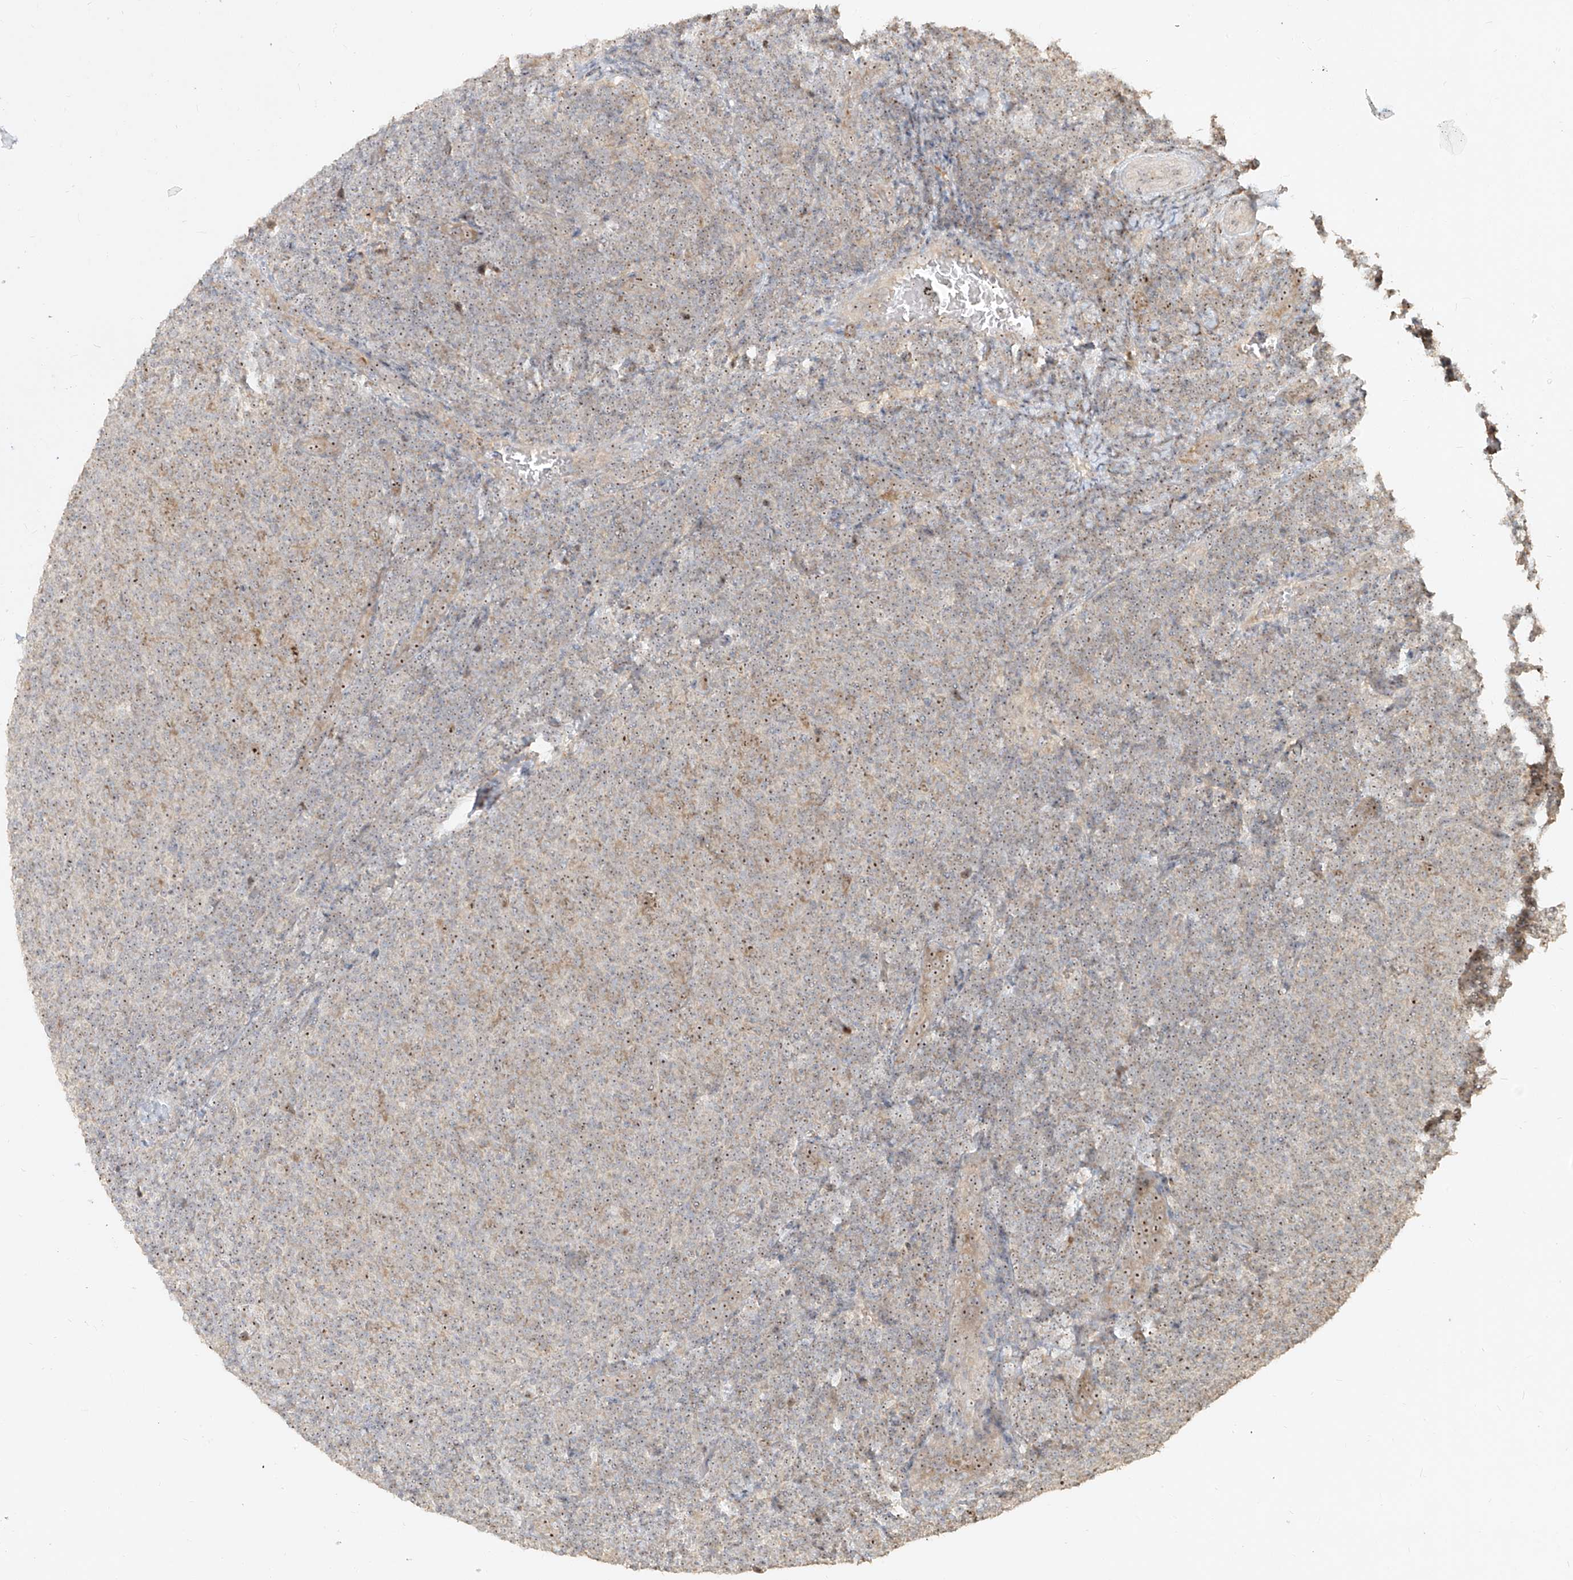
{"staining": {"intensity": "weak", "quantity": "<25%", "location": "nuclear"}, "tissue": "lymphoma", "cell_type": "Tumor cells", "image_type": "cancer", "snomed": [{"axis": "morphology", "description": "Malignant lymphoma, non-Hodgkin's type, Low grade"}, {"axis": "topography", "description": "Lymph node"}], "caption": "Lymphoma was stained to show a protein in brown. There is no significant expression in tumor cells. (Immunohistochemistry (ihc), brightfield microscopy, high magnification).", "gene": "BYSL", "patient": {"sex": "male", "age": 66}}